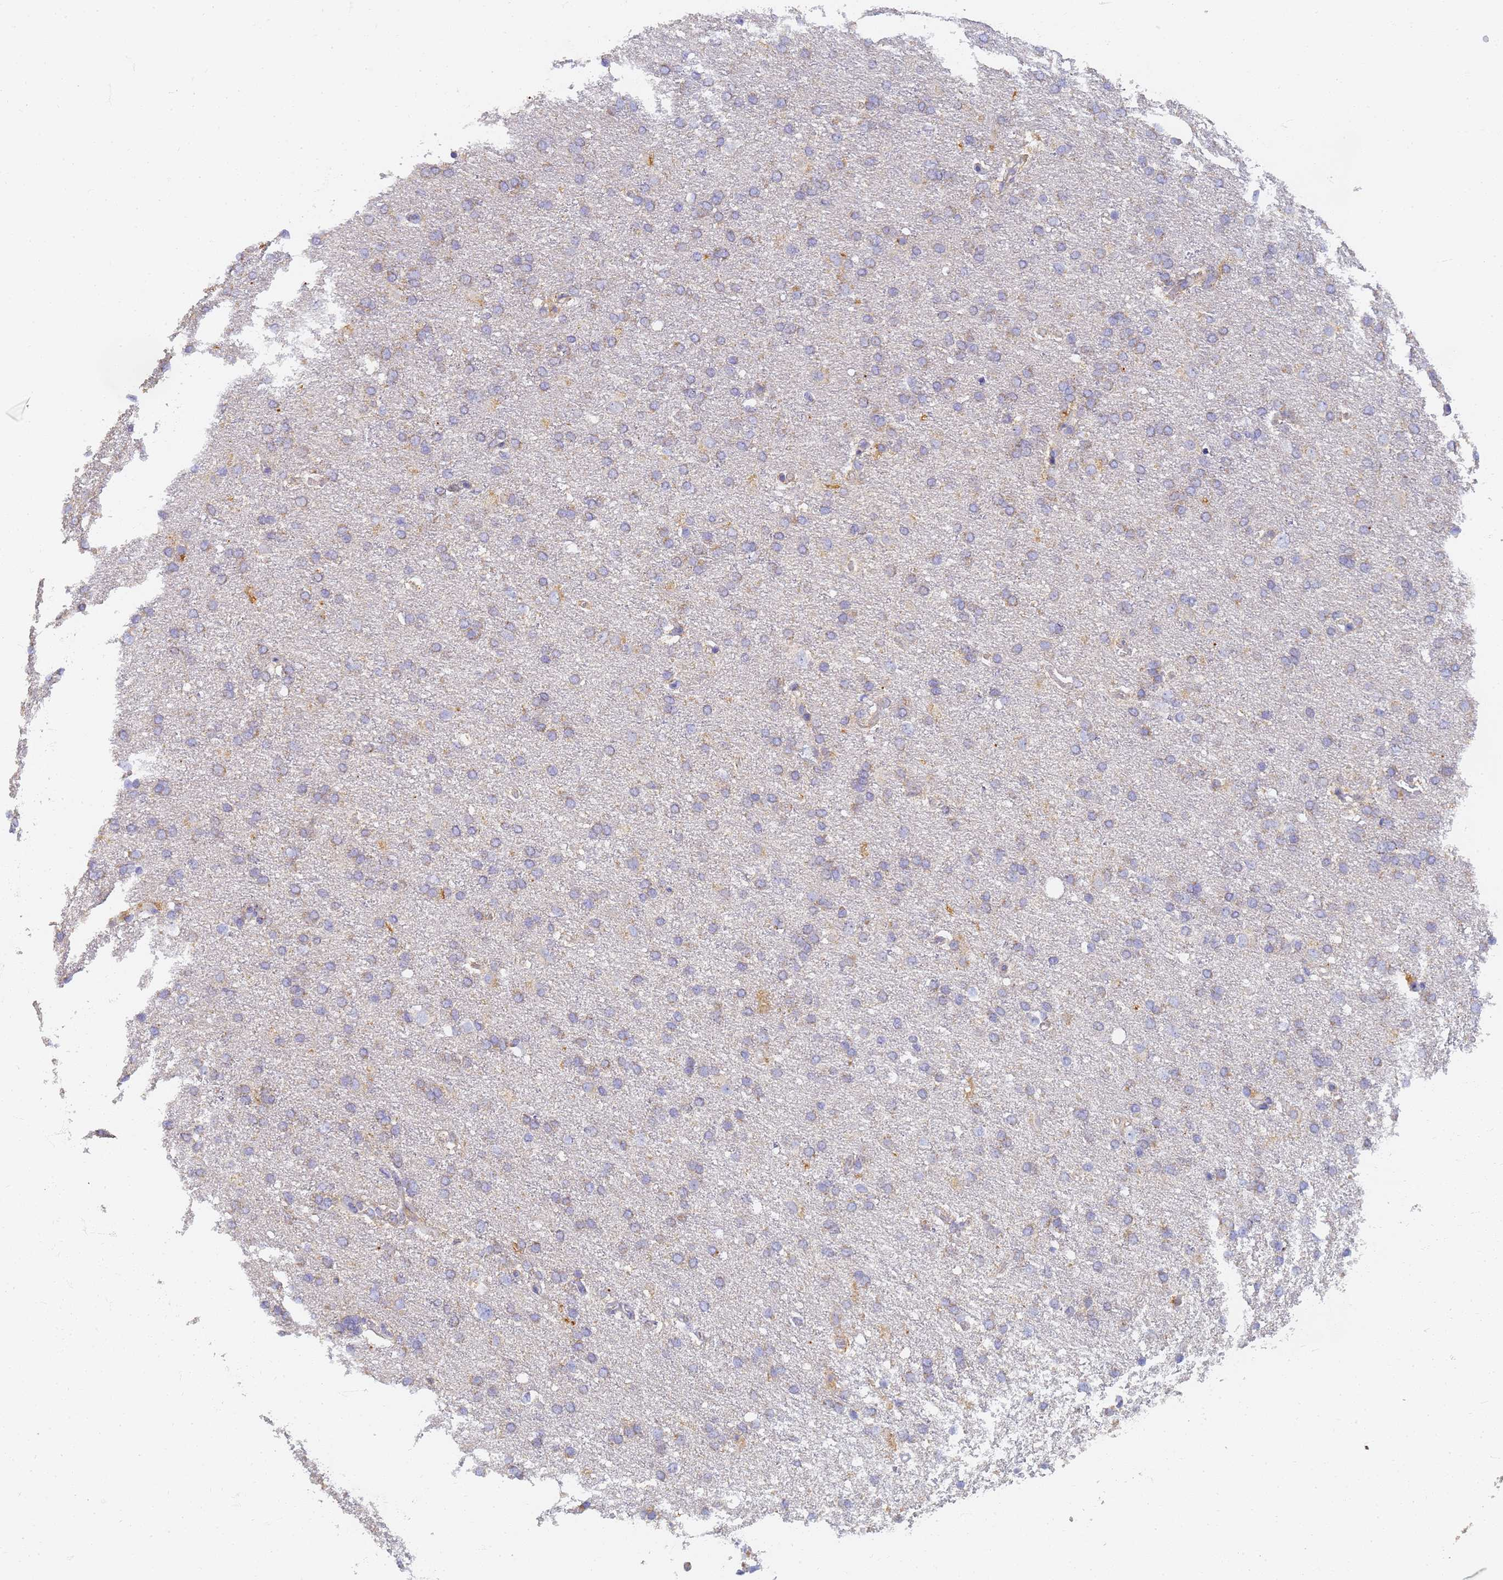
{"staining": {"intensity": "moderate", "quantity": "<25%", "location": "cytoplasmic/membranous"}, "tissue": "glioma", "cell_type": "Tumor cells", "image_type": "cancer", "snomed": [{"axis": "morphology", "description": "Glioma, malignant, High grade"}, {"axis": "topography", "description": "Brain"}], "caption": "Glioma stained with IHC displays moderate cytoplasmic/membranous positivity in approximately <25% of tumor cells.", "gene": "UTP23", "patient": {"sex": "male", "age": 72}}